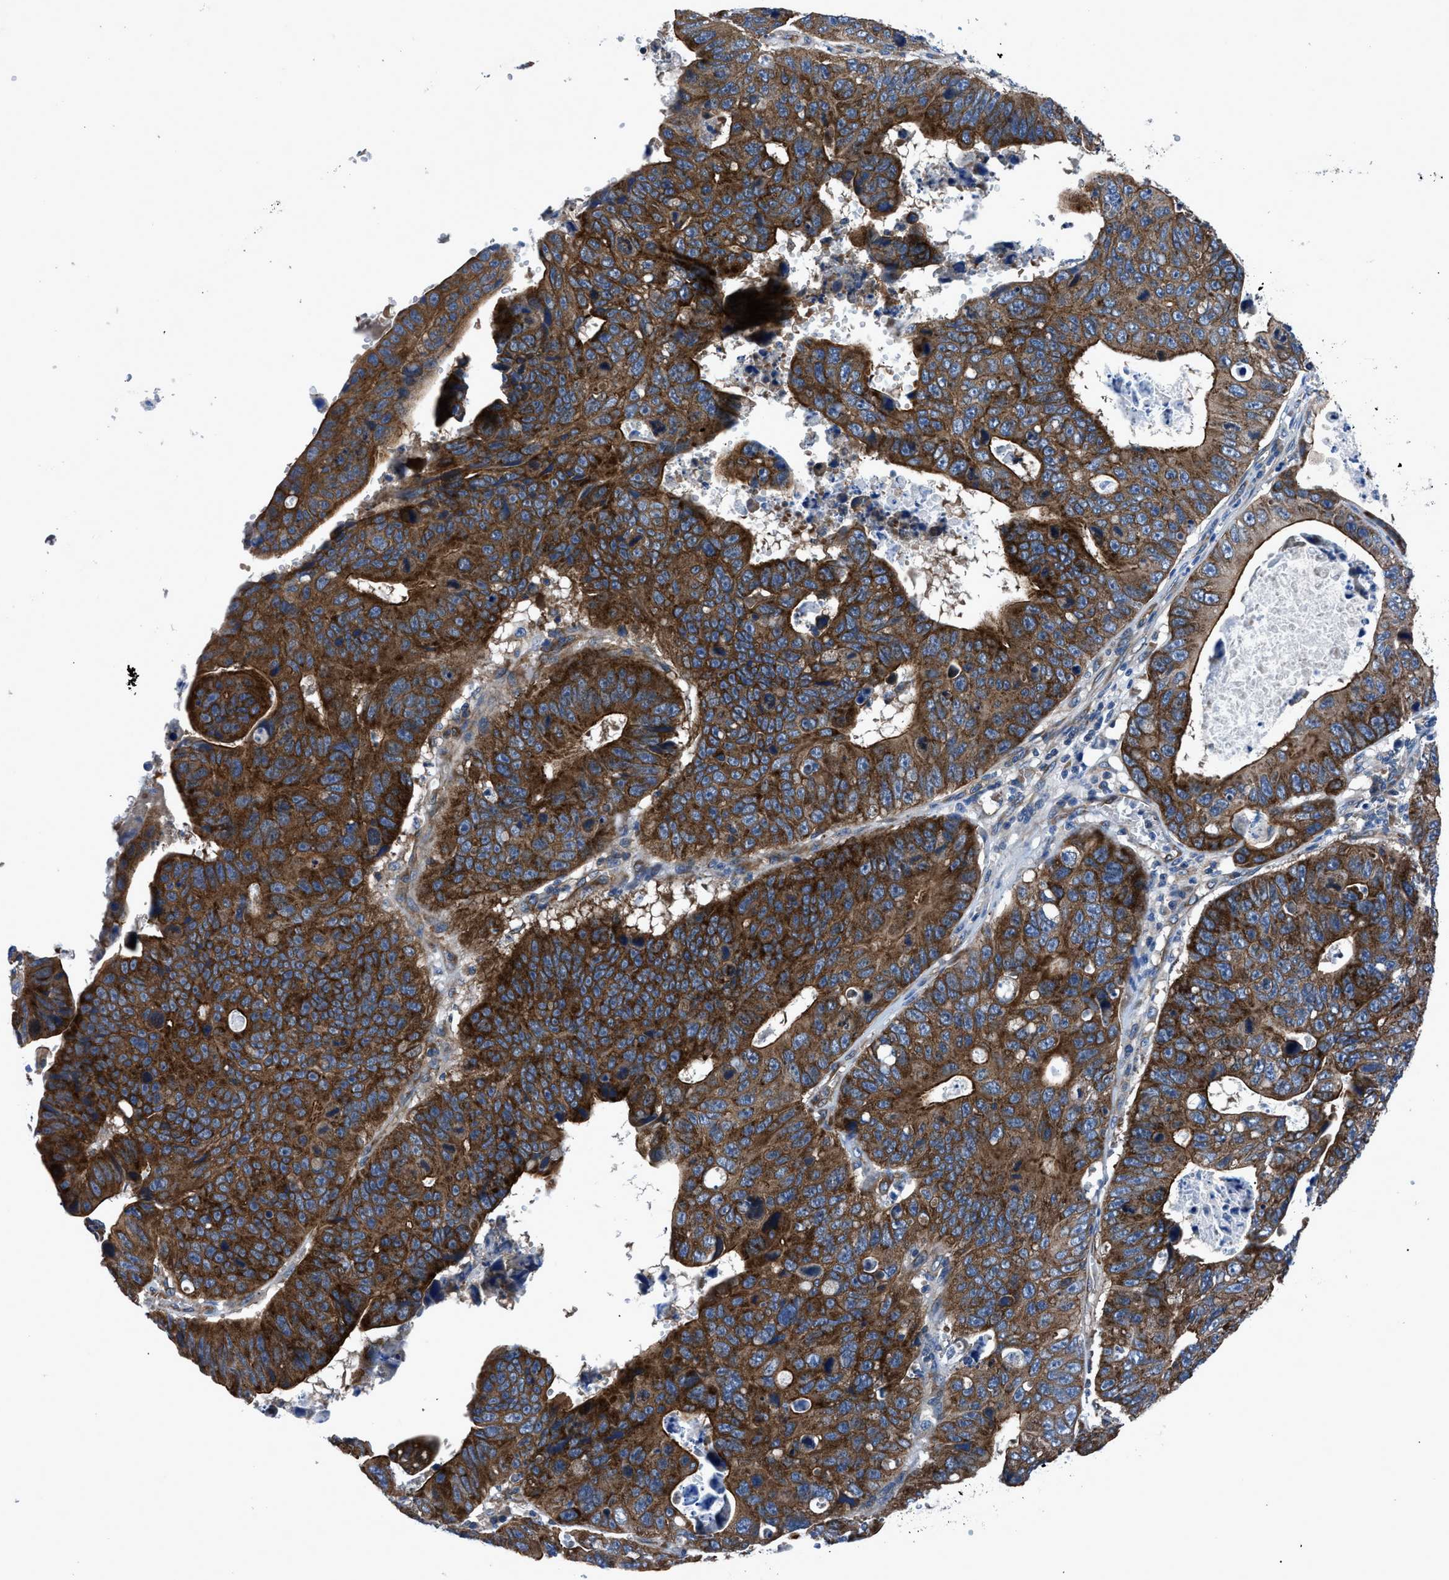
{"staining": {"intensity": "strong", "quantity": ">75%", "location": "cytoplasmic/membranous"}, "tissue": "stomach cancer", "cell_type": "Tumor cells", "image_type": "cancer", "snomed": [{"axis": "morphology", "description": "Adenocarcinoma, NOS"}, {"axis": "topography", "description": "Stomach"}], "caption": "Immunohistochemical staining of human stomach adenocarcinoma displays high levels of strong cytoplasmic/membranous positivity in approximately >75% of tumor cells.", "gene": "TRIP4", "patient": {"sex": "male", "age": 59}}